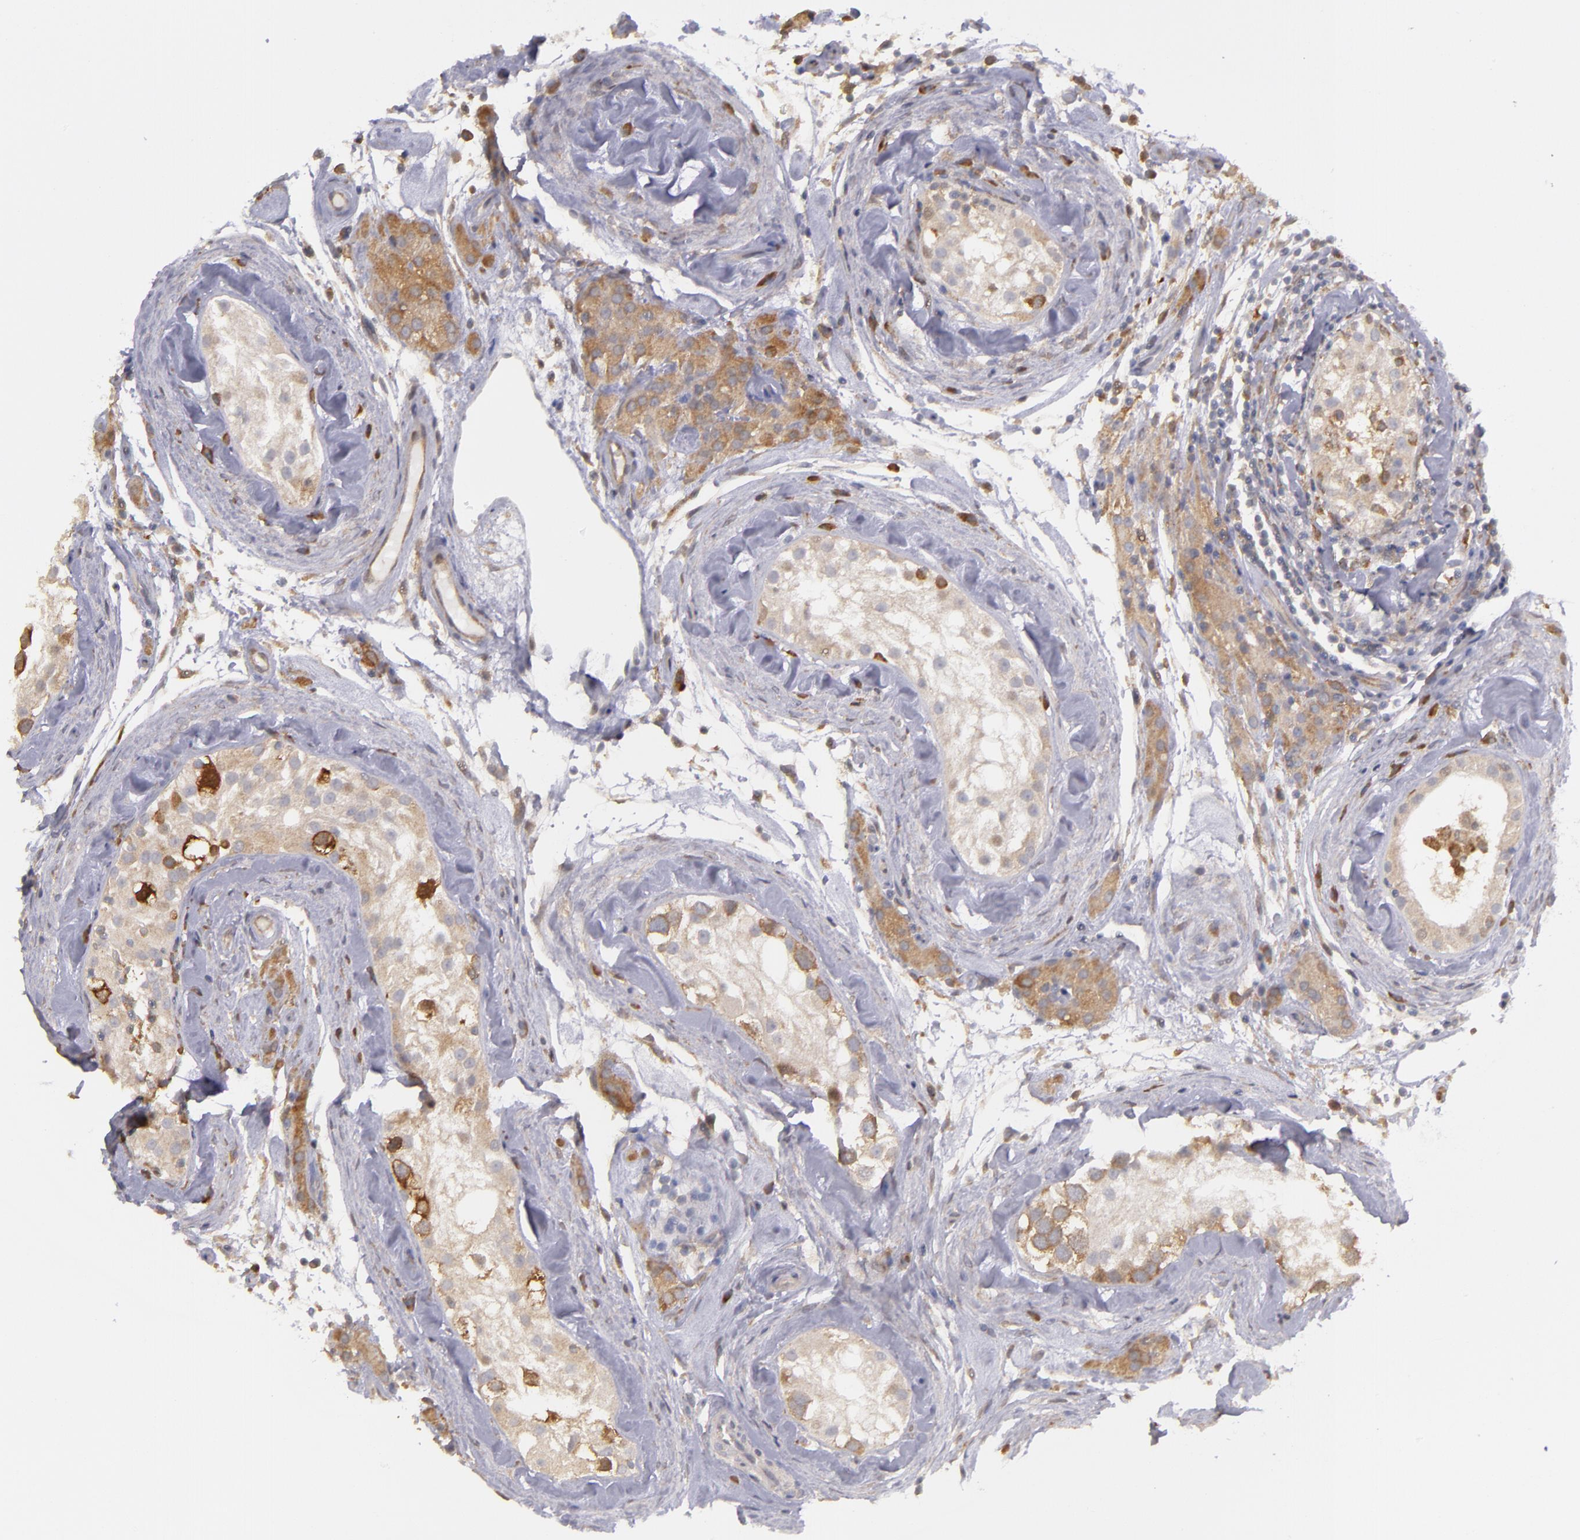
{"staining": {"intensity": "weak", "quantity": "25%-75%", "location": "cytoplasmic/membranous"}, "tissue": "testis", "cell_type": "Cells in seminiferous ducts", "image_type": "normal", "snomed": [{"axis": "morphology", "description": "Normal tissue, NOS"}, {"axis": "topography", "description": "Testis"}], "caption": "Immunohistochemical staining of normal human testis demonstrates low levels of weak cytoplasmic/membranous staining in approximately 25%-75% of cells in seminiferous ducts. Using DAB (brown) and hematoxylin (blue) stains, captured at high magnification using brightfield microscopy.", "gene": "MTHFD1", "patient": {"sex": "male", "age": 46}}